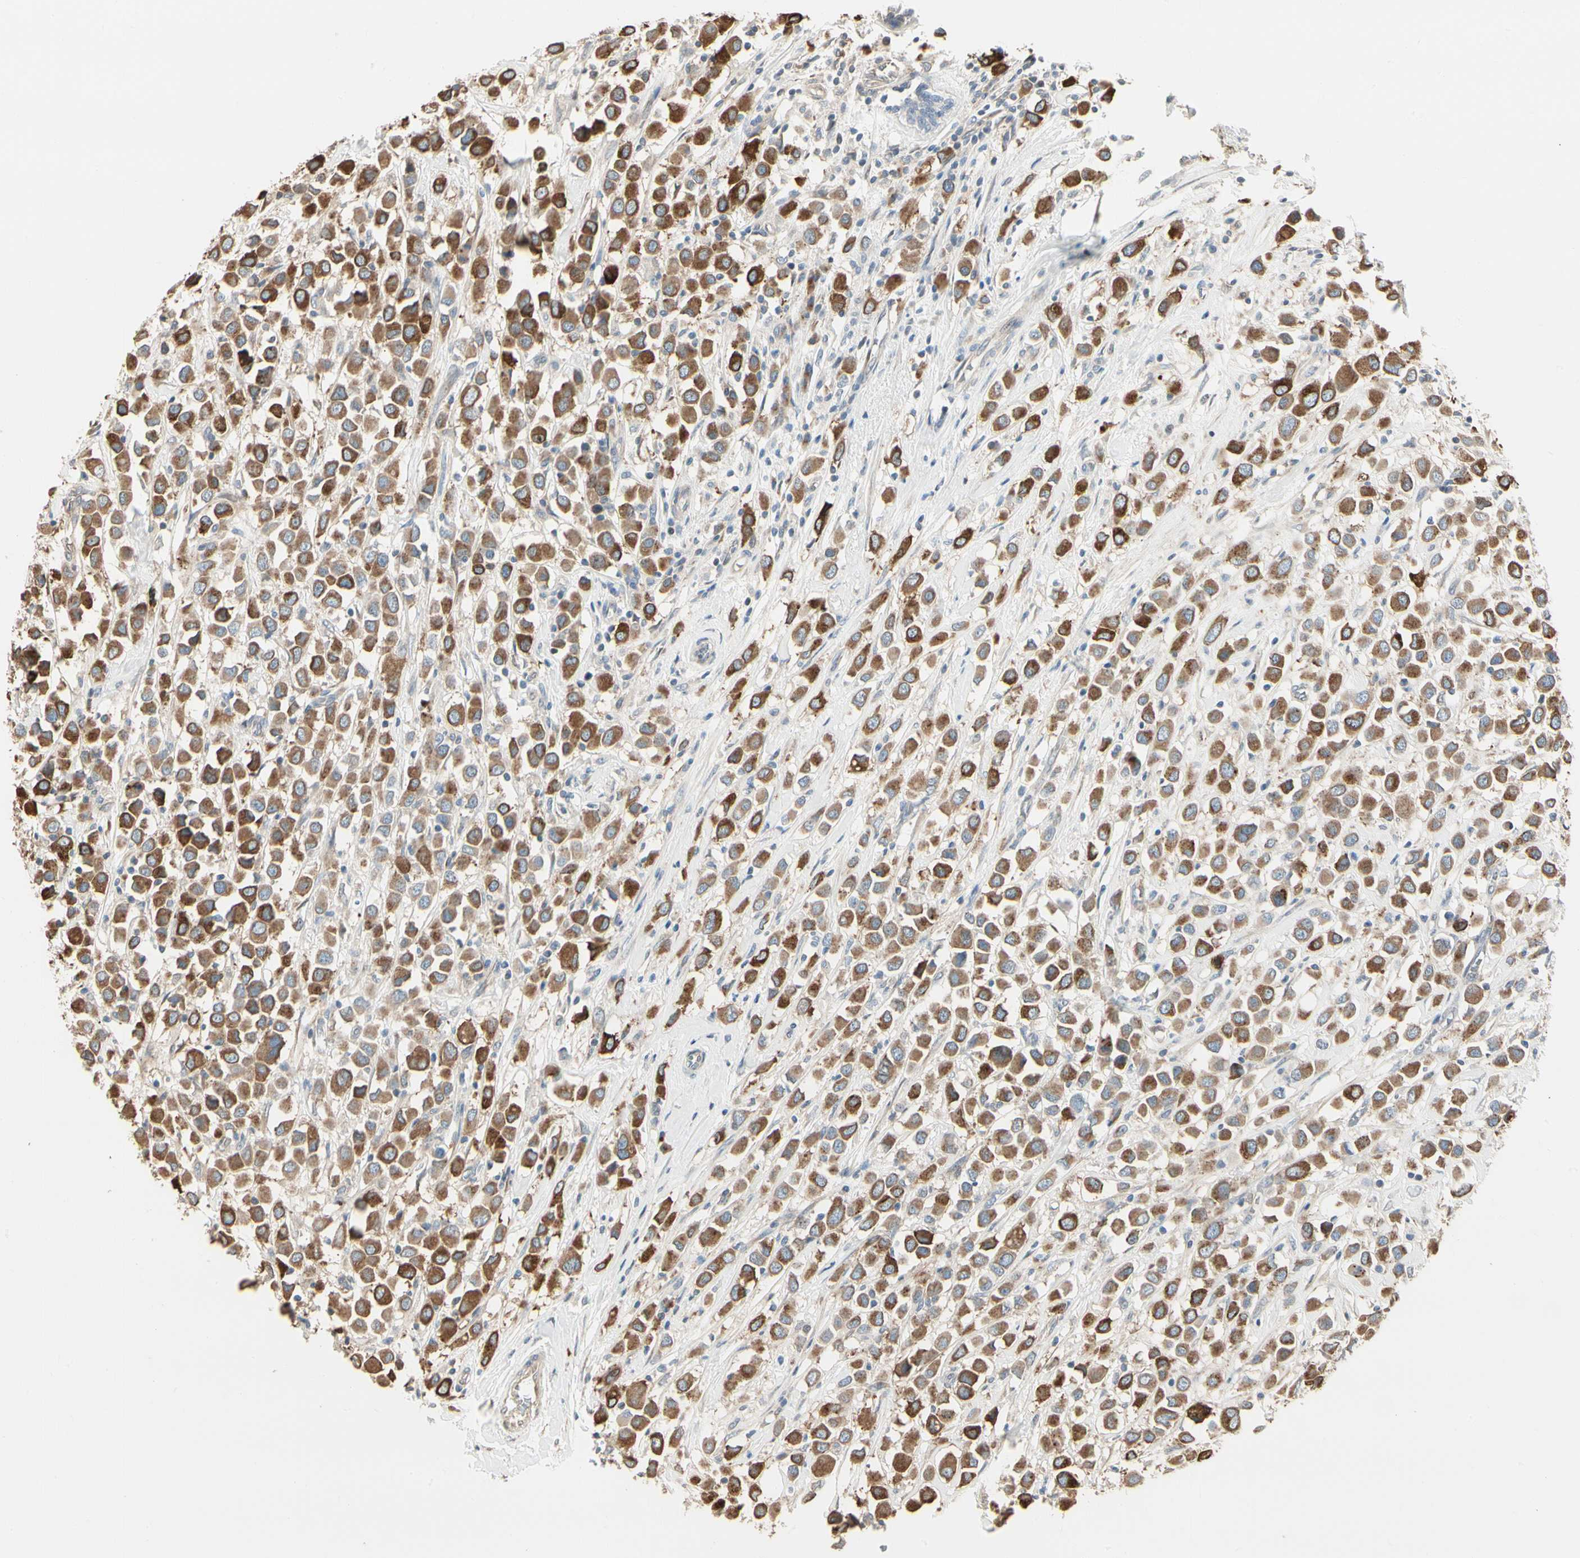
{"staining": {"intensity": "strong", "quantity": ">75%", "location": "cytoplasmic/membranous"}, "tissue": "breast cancer", "cell_type": "Tumor cells", "image_type": "cancer", "snomed": [{"axis": "morphology", "description": "Duct carcinoma"}, {"axis": "topography", "description": "Breast"}], "caption": "Infiltrating ductal carcinoma (breast) tissue reveals strong cytoplasmic/membranous staining in about >75% of tumor cells, visualized by immunohistochemistry.", "gene": "NUCB2", "patient": {"sex": "female", "age": 61}}